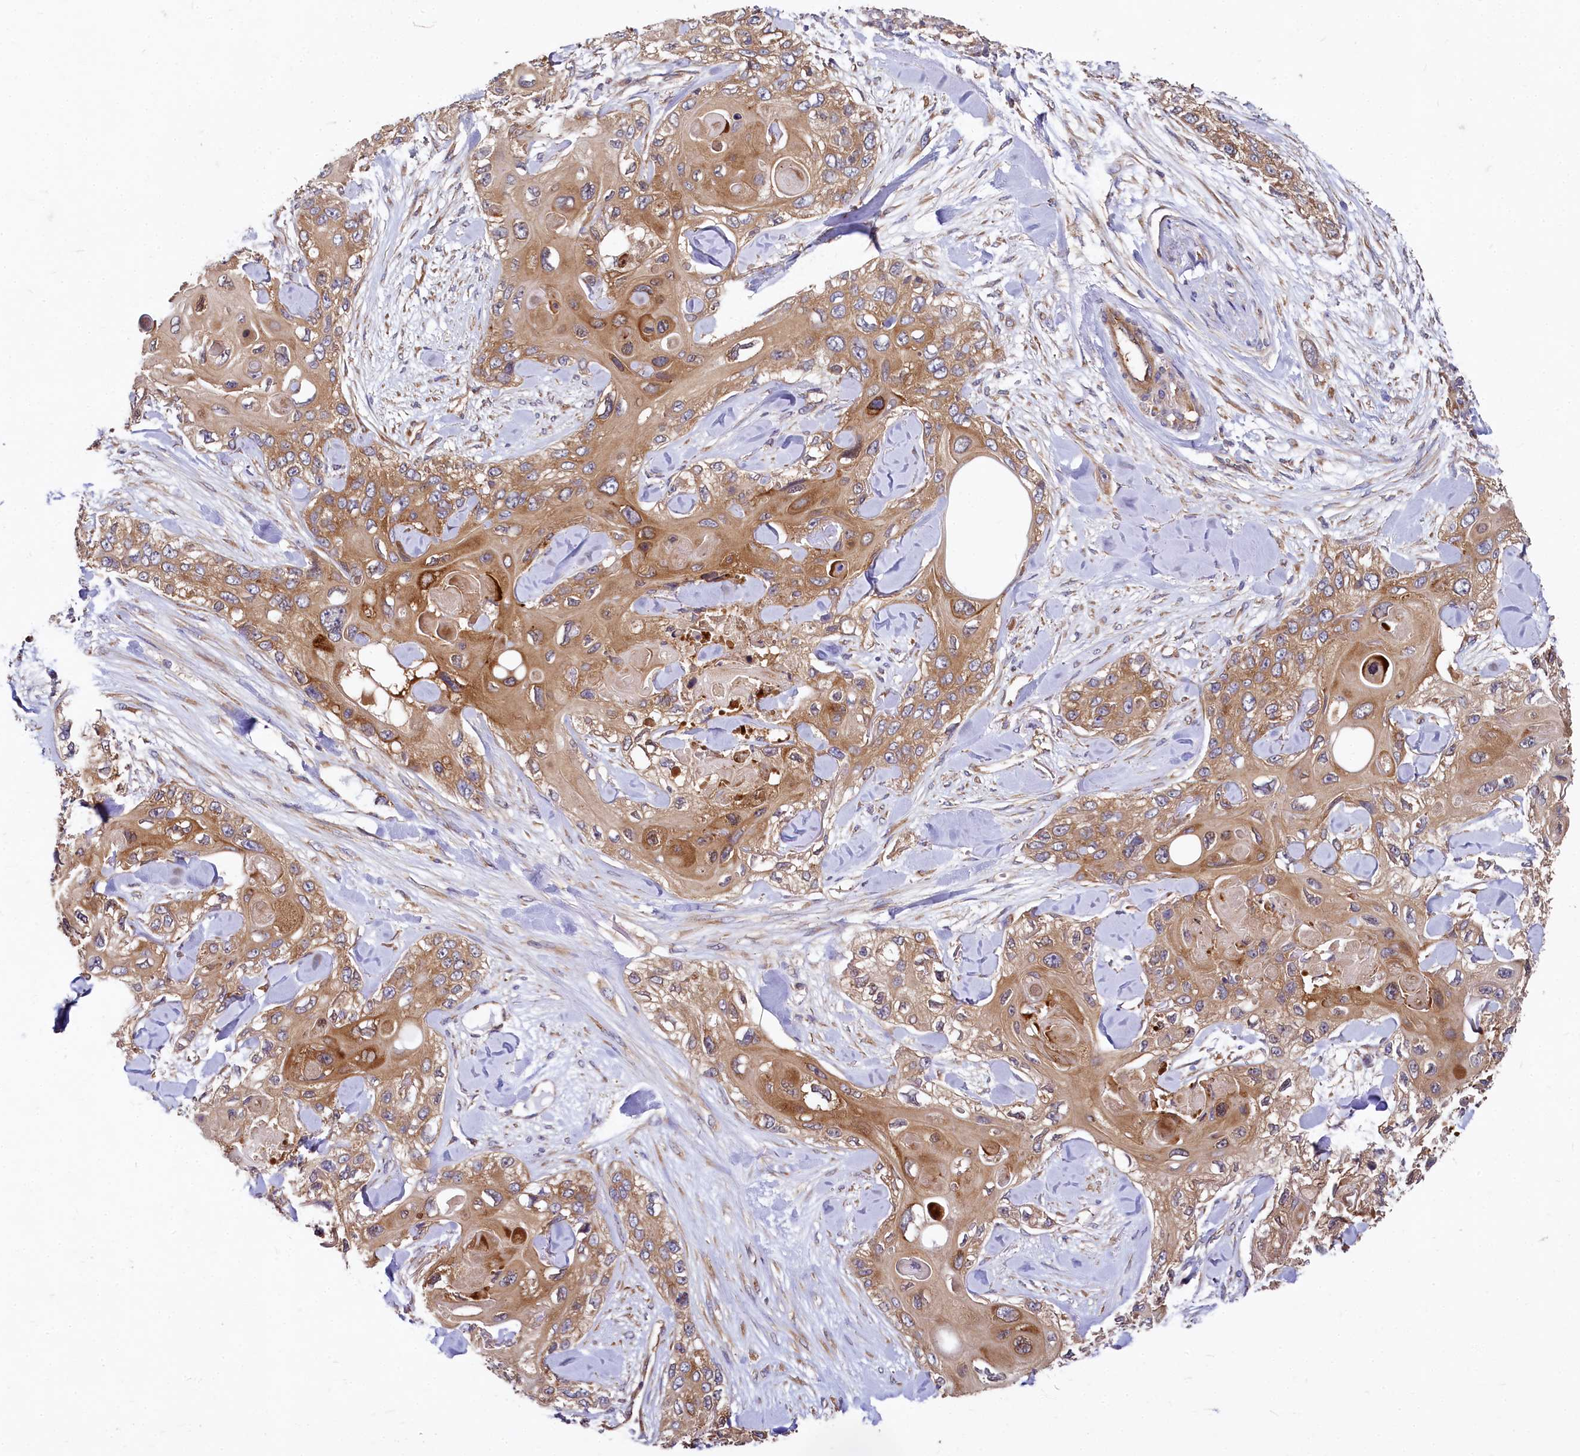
{"staining": {"intensity": "moderate", "quantity": ">75%", "location": "cytoplasmic/membranous"}, "tissue": "skin cancer", "cell_type": "Tumor cells", "image_type": "cancer", "snomed": [{"axis": "morphology", "description": "Normal tissue, NOS"}, {"axis": "morphology", "description": "Squamous cell carcinoma, NOS"}, {"axis": "topography", "description": "Skin"}], "caption": "Immunohistochemical staining of skin cancer (squamous cell carcinoma) reveals medium levels of moderate cytoplasmic/membranous expression in about >75% of tumor cells.", "gene": "EIF2B2", "patient": {"sex": "male", "age": 72}}